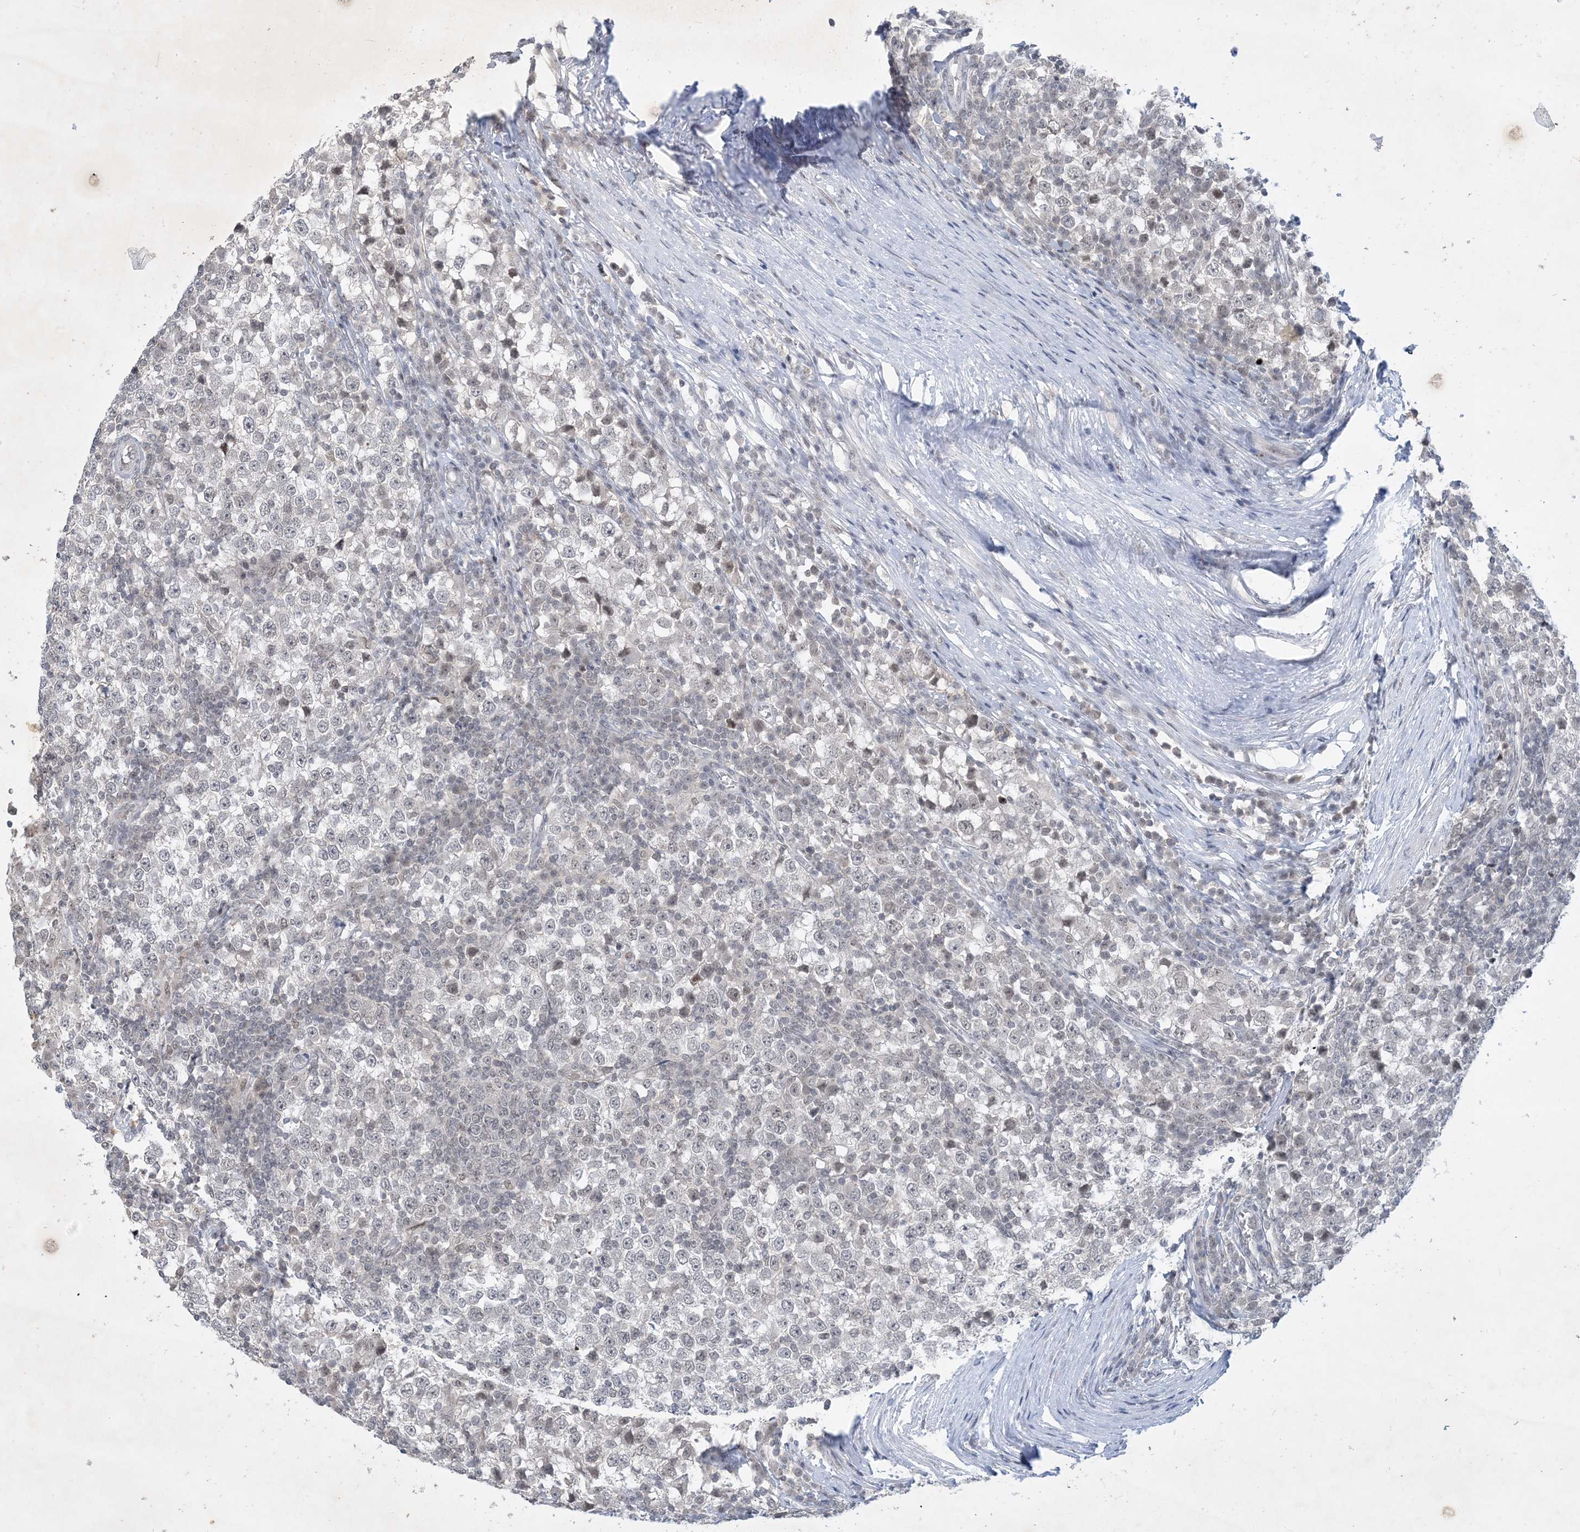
{"staining": {"intensity": "weak", "quantity": "<25%", "location": "nuclear"}, "tissue": "testis cancer", "cell_type": "Tumor cells", "image_type": "cancer", "snomed": [{"axis": "morphology", "description": "Seminoma, NOS"}, {"axis": "topography", "description": "Testis"}], "caption": "Testis cancer stained for a protein using immunohistochemistry displays no expression tumor cells.", "gene": "ZNF674", "patient": {"sex": "male", "age": 65}}